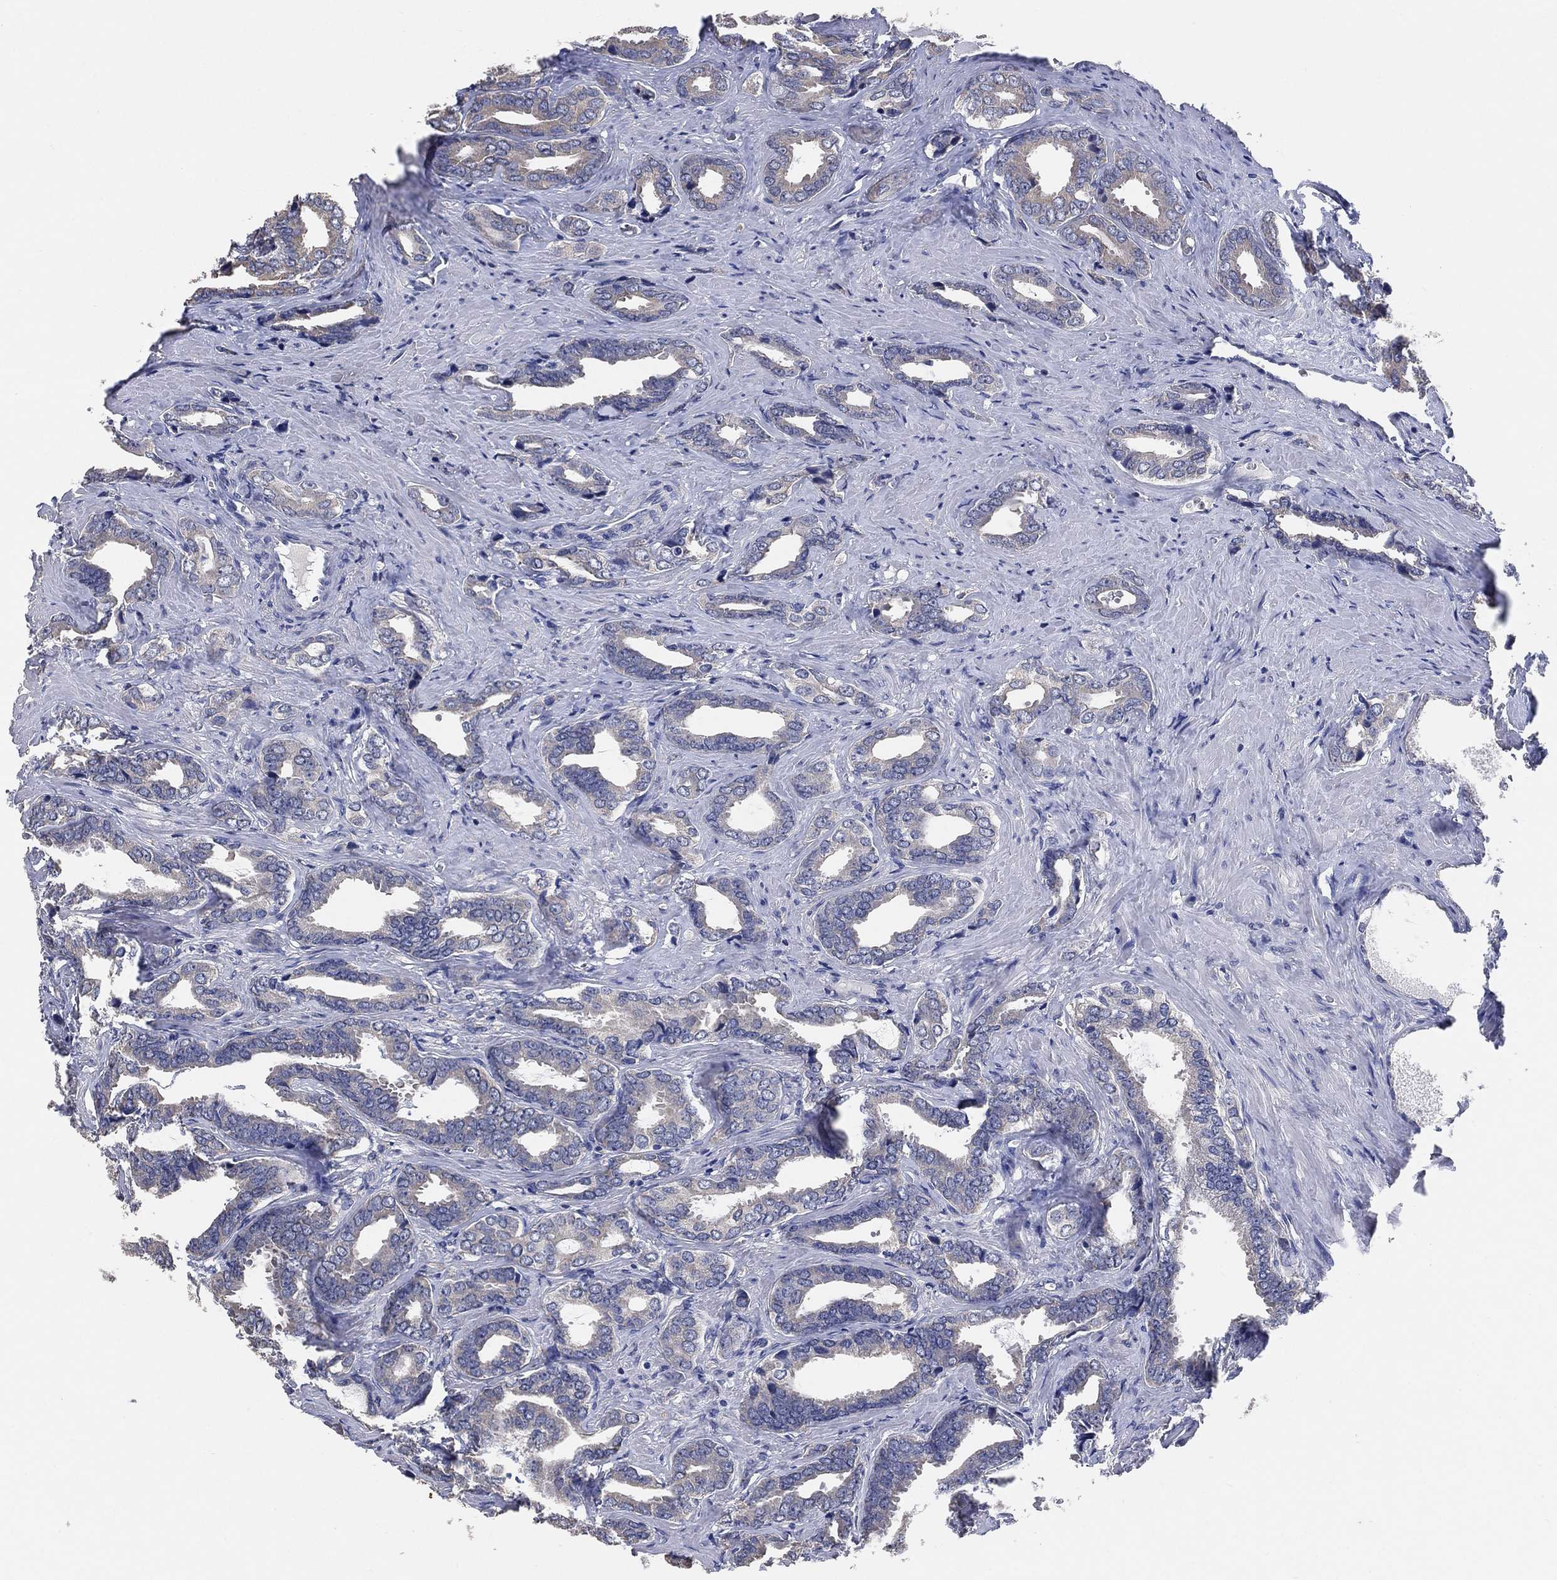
{"staining": {"intensity": "weak", "quantity": "25%-75%", "location": "cytoplasmic/membranous"}, "tissue": "prostate cancer", "cell_type": "Tumor cells", "image_type": "cancer", "snomed": [{"axis": "morphology", "description": "Adenocarcinoma, NOS"}, {"axis": "topography", "description": "Prostate"}], "caption": "Human prostate cancer stained for a protein (brown) demonstrates weak cytoplasmic/membranous positive positivity in approximately 25%-75% of tumor cells.", "gene": "KLK5", "patient": {"sex": "male", "age": 66}}